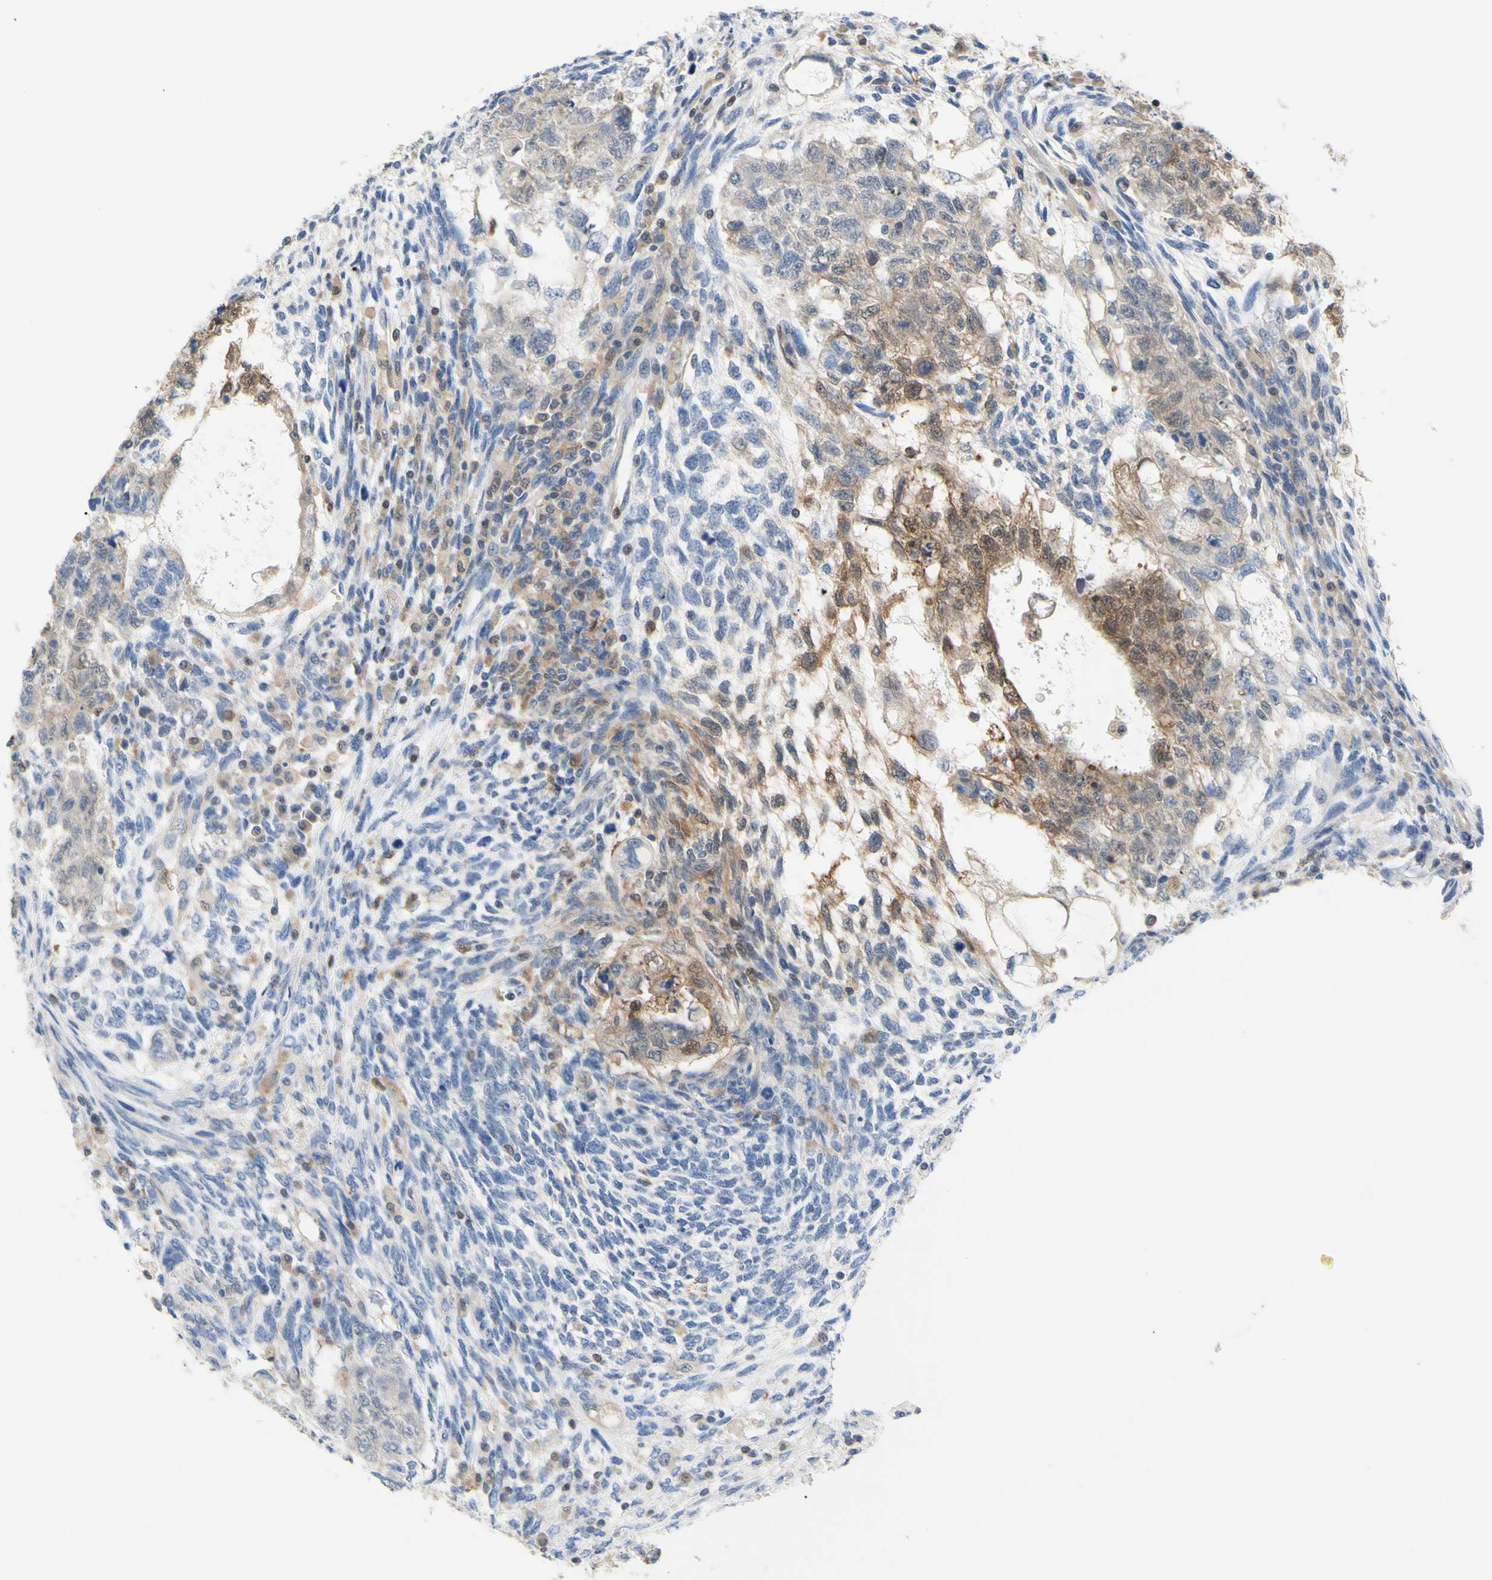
{"staining": {"intensity": "moderate", "quantity": "25%-75%", "location": "cytoplasmic/membranous"}, "tissue": "testis cancer", "cell_type": "Tumor cells", "image_type": "cancer", "snomed": [{"axis": "morphology", "description": "Normal tissue, NOS"}, {"axis": "morphology", "description": "Carcinoma, Embryonal, NOS"}, {"axis": "topography", "description": "Testis"}], "caption": "There is medium levels of moderate cytoplasmic/membranous expression in tumor cells of embryonal carcinoma (testis), as demonstrated by immunohistochemical staining (brown color).", "gene": "UPK3B", "patient": {"sex": "male", "age": 36}}